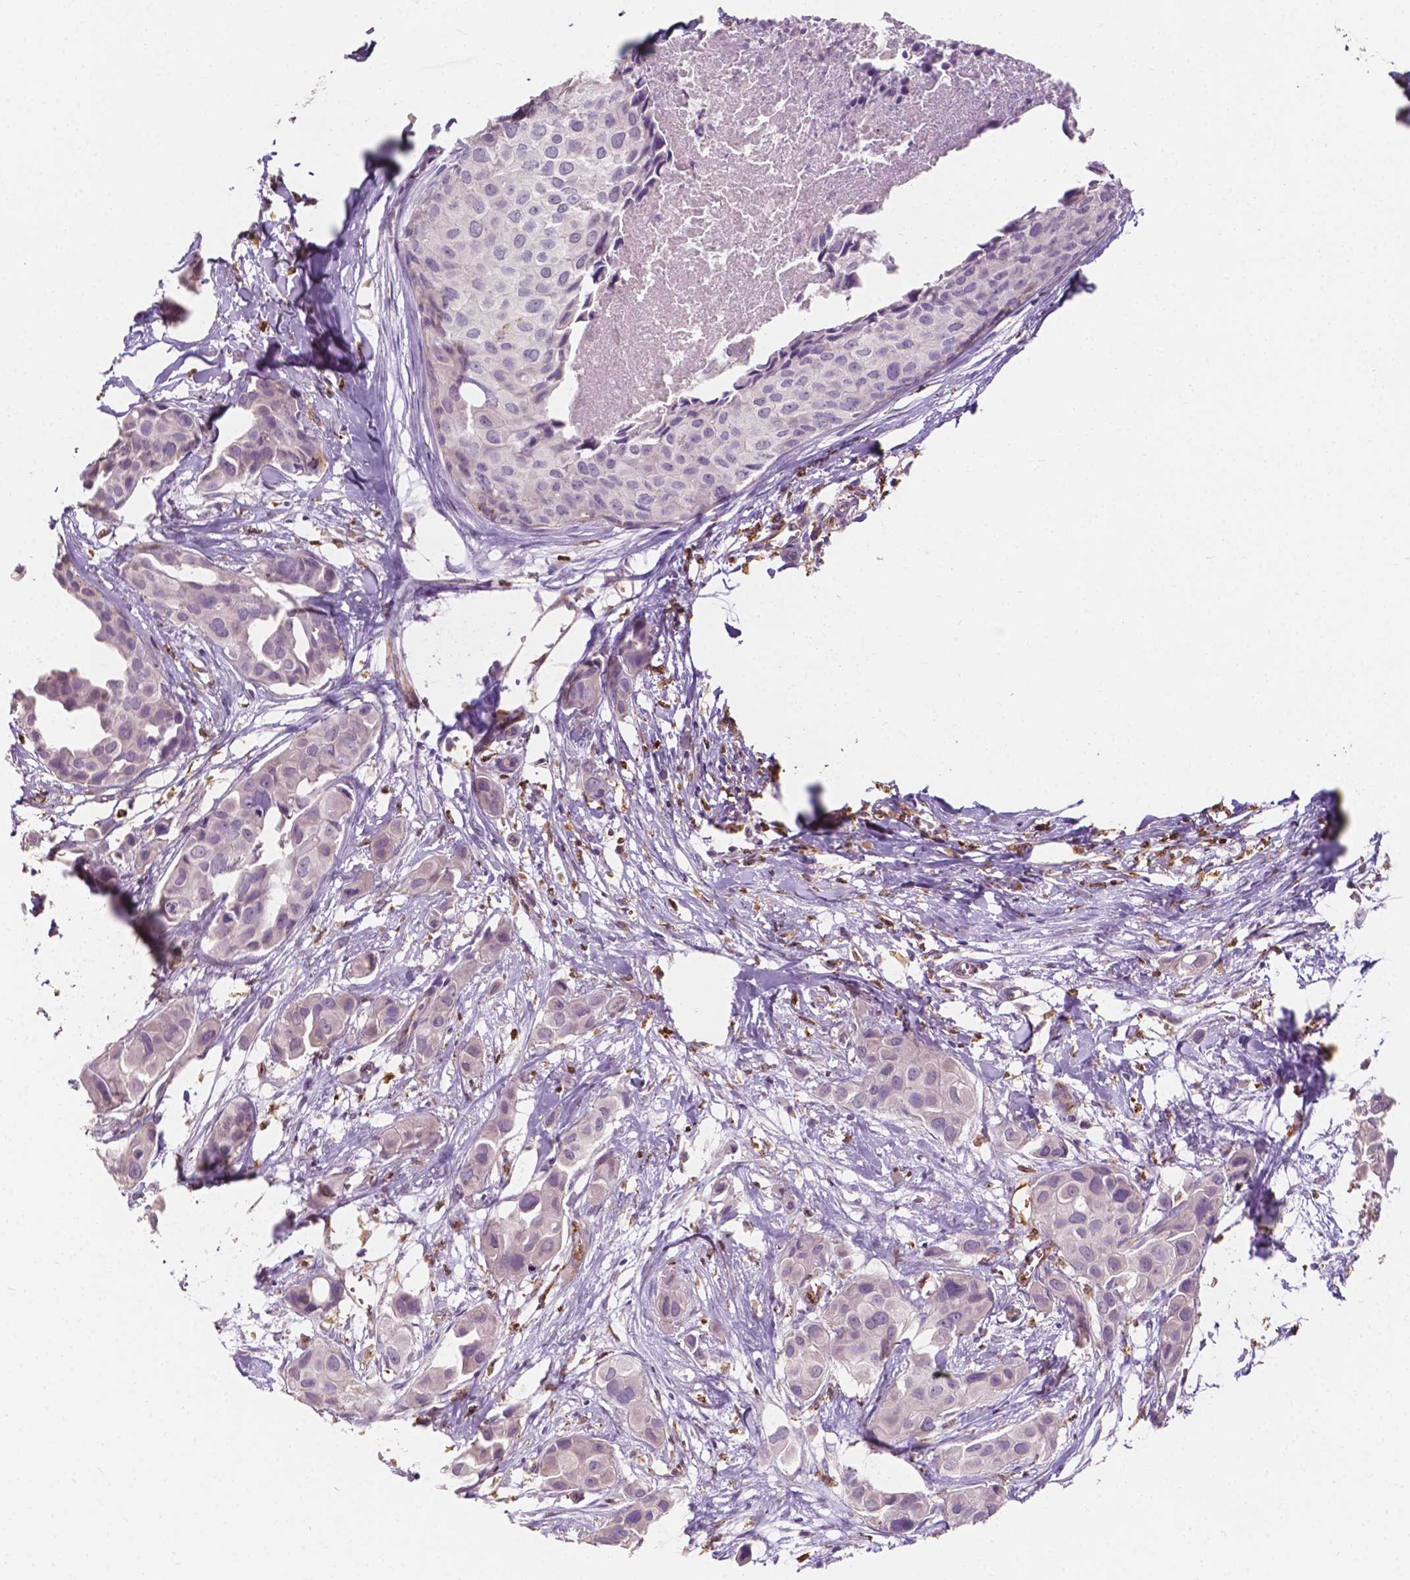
{"staining": {"intensity": "negative", "quantity": "none", "location": "none"}, "tissue": "breast cancer", "cell_type": "Tumor cells", "image_type": "cancer", "snomed": [{"axis": "morphology", "description": "Duct carcinoma"}, {"axis": "topography", "description": "Breast"}], "caption": "Immunohistochemical staining of human invasive ductal carcinoma (breast) reveals no significant staining in tumor cells.", "gene": "SLC22A4", "patient": {"sex": "female", "age": 38}}